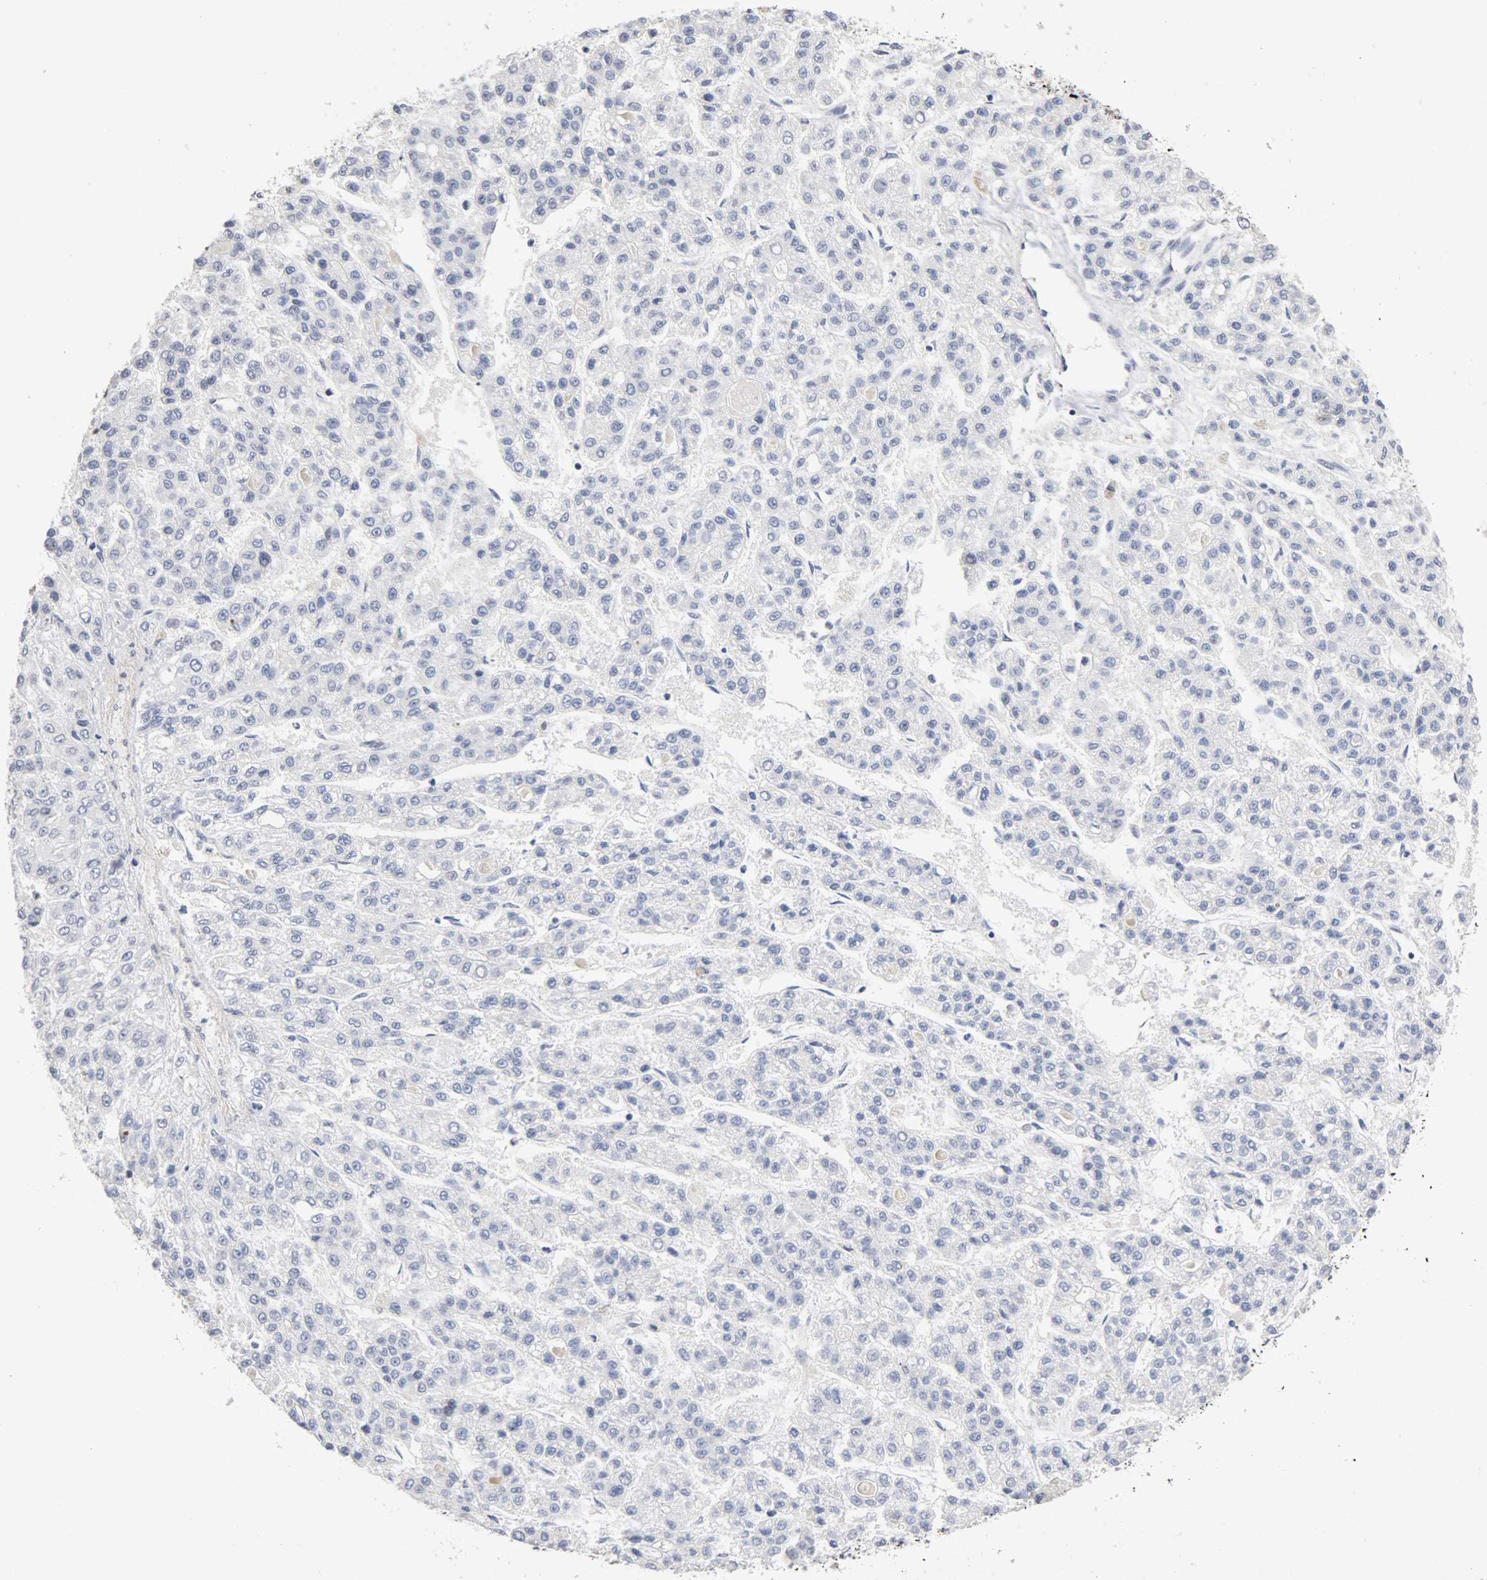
{"staining": {"intensity": "negative", "quantity": "none", "location": "none"}, "tissue": "liver cancer", "cell_type": "Tumor cells", "image_type": "cancer", "snomed": [{"axis": "morphology", "description": "Carcinoma, Hepatocellular, NOS"}, {"axis": "topography", "description": "Liver"}], "caption": "Tumor cells show no significant protein expression in hepatocellular carcinoma (liver). (Stains: DAB (3,3'-diaminobenzidine) IHC with hematoxylin counter stain, Microscopy: brightfield microscopy at high magnification).", "gene": "UBE2M", "patient": {"sex": "male", "age": 70}}